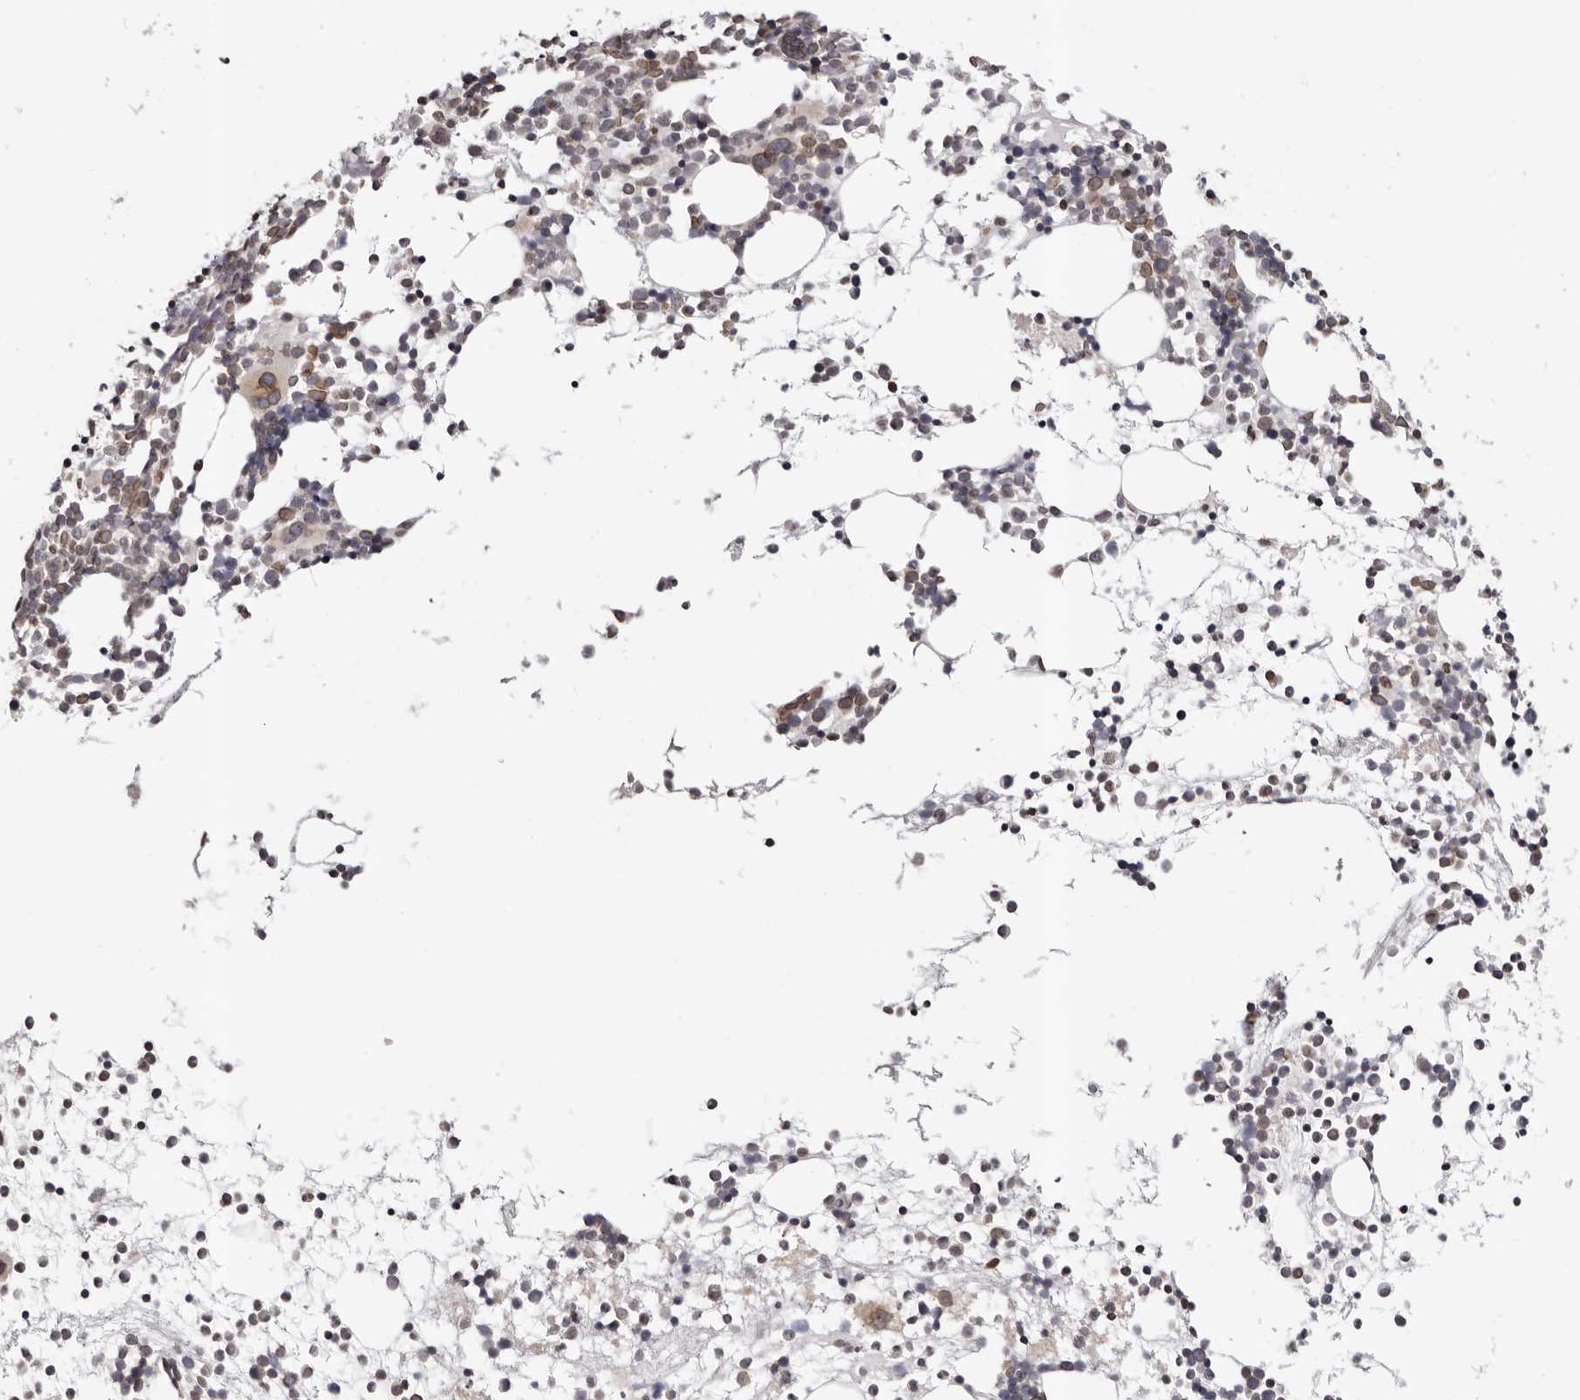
{"staining": {"intensity": "moderate", "quantity": "25%-75%", "location": "cytoplasmic/membranous,nuclear"}, "tissue": "bone marrow", "cell_type": "Hematopoietic cells", "image_type": "normal", "snomed": [{"axis": "morphology", "description": "Normal tissue, NOS"}, {"axis": "topography", "description": "Bone marrow"}], "caption": "Protein expression analysis of normal human bone marrow reveals moderate cytoplasmic/membranous,nuclear expression in about 25%-75% of hematopoietic cells.", "gene": "NUP153", "patient": {"sex": "female", "age": 57}}